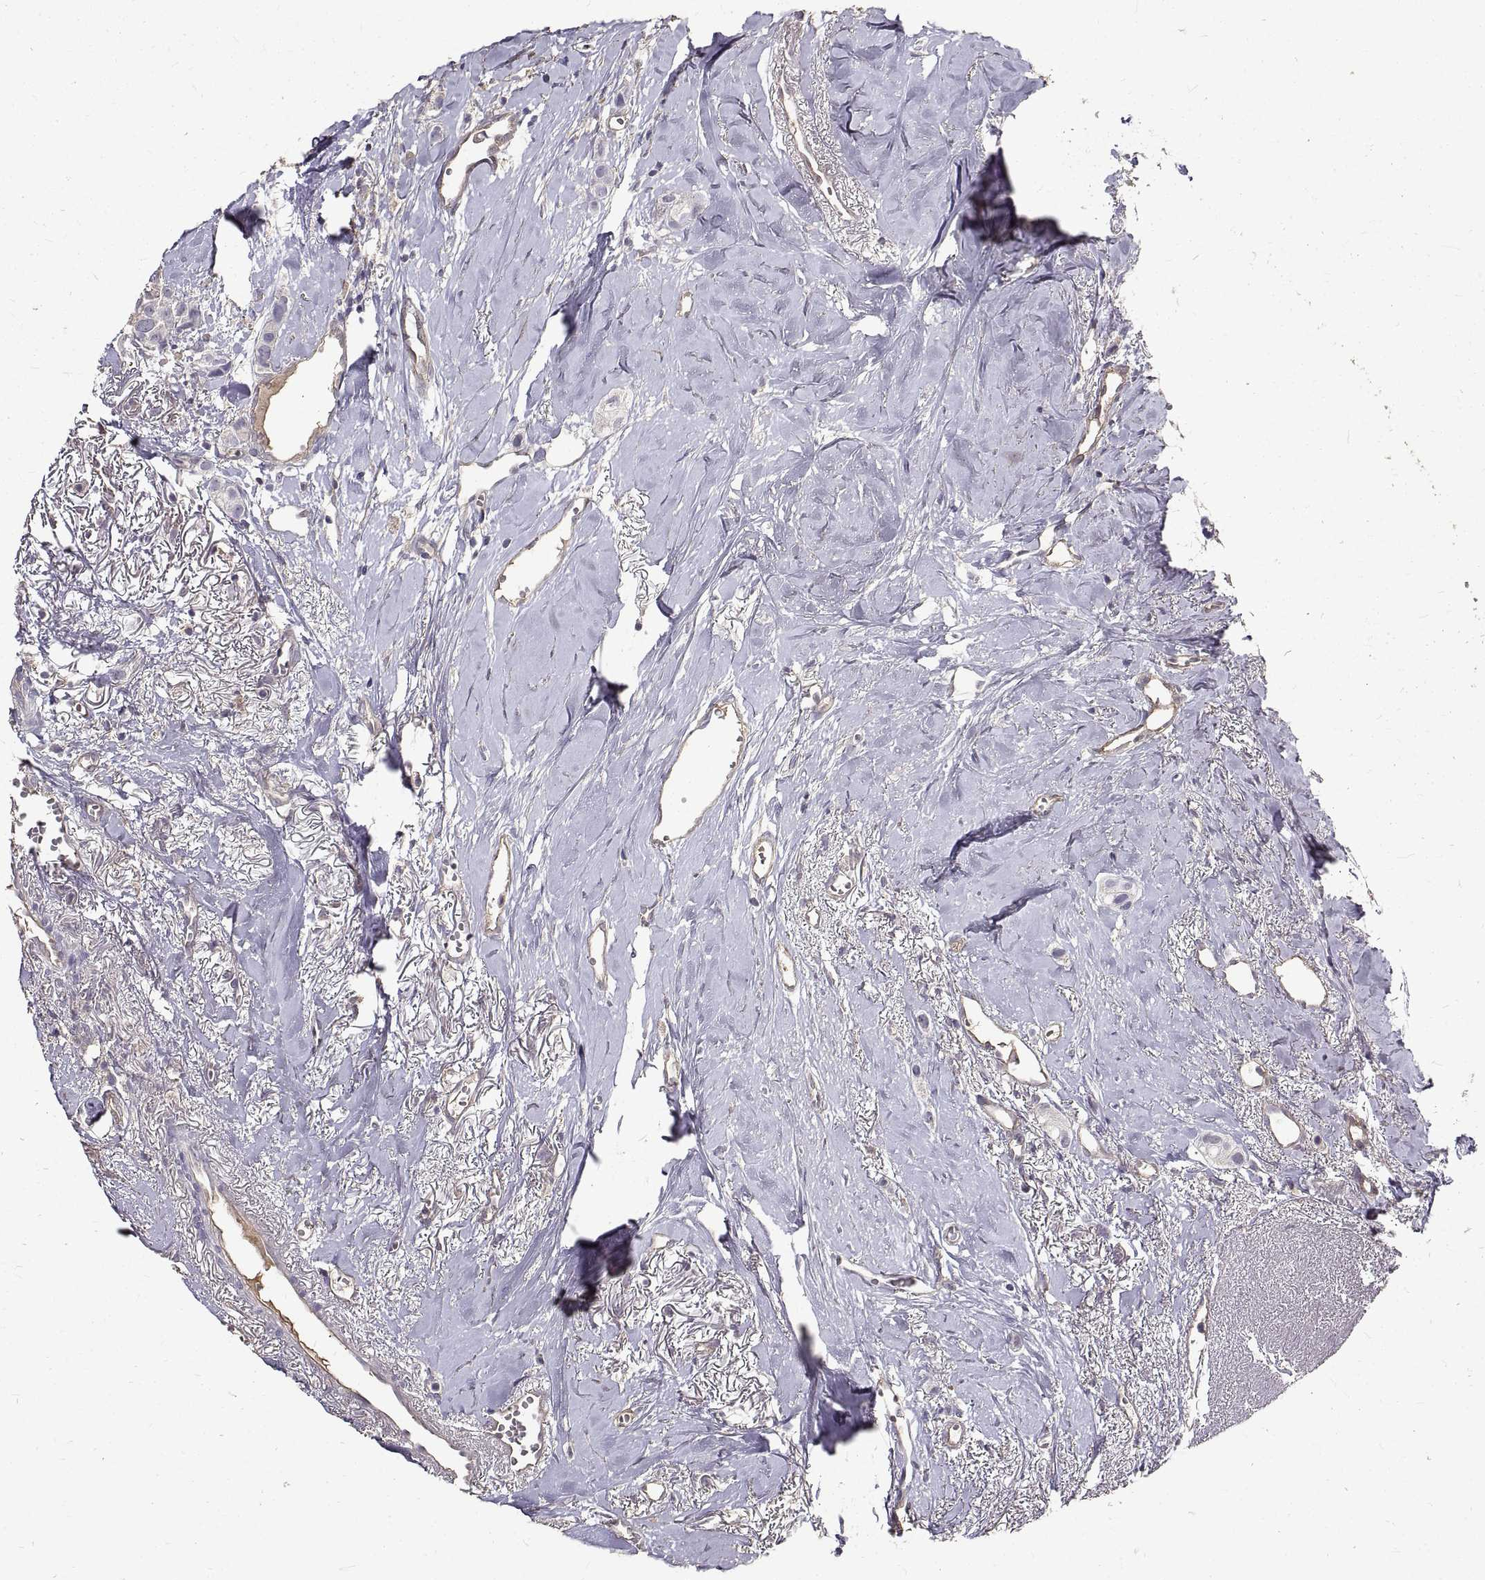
{"staining": {"intensity": "negative", "quantity": "none", "location": "none"}, "tissue": "breast cancer", "cell_type": "Tumor cells", "image_type": "cancer", "snomed": [{"axis": "morphology", "description": "Duct carcinoma"}, {"axis": "topography", "description": "Breast"}], "caption": "Image shows no significant protein positivity in tumor cells of breast cancer.", "gene": "PEA15", "patient": {"sex": "female", "age": 85}}